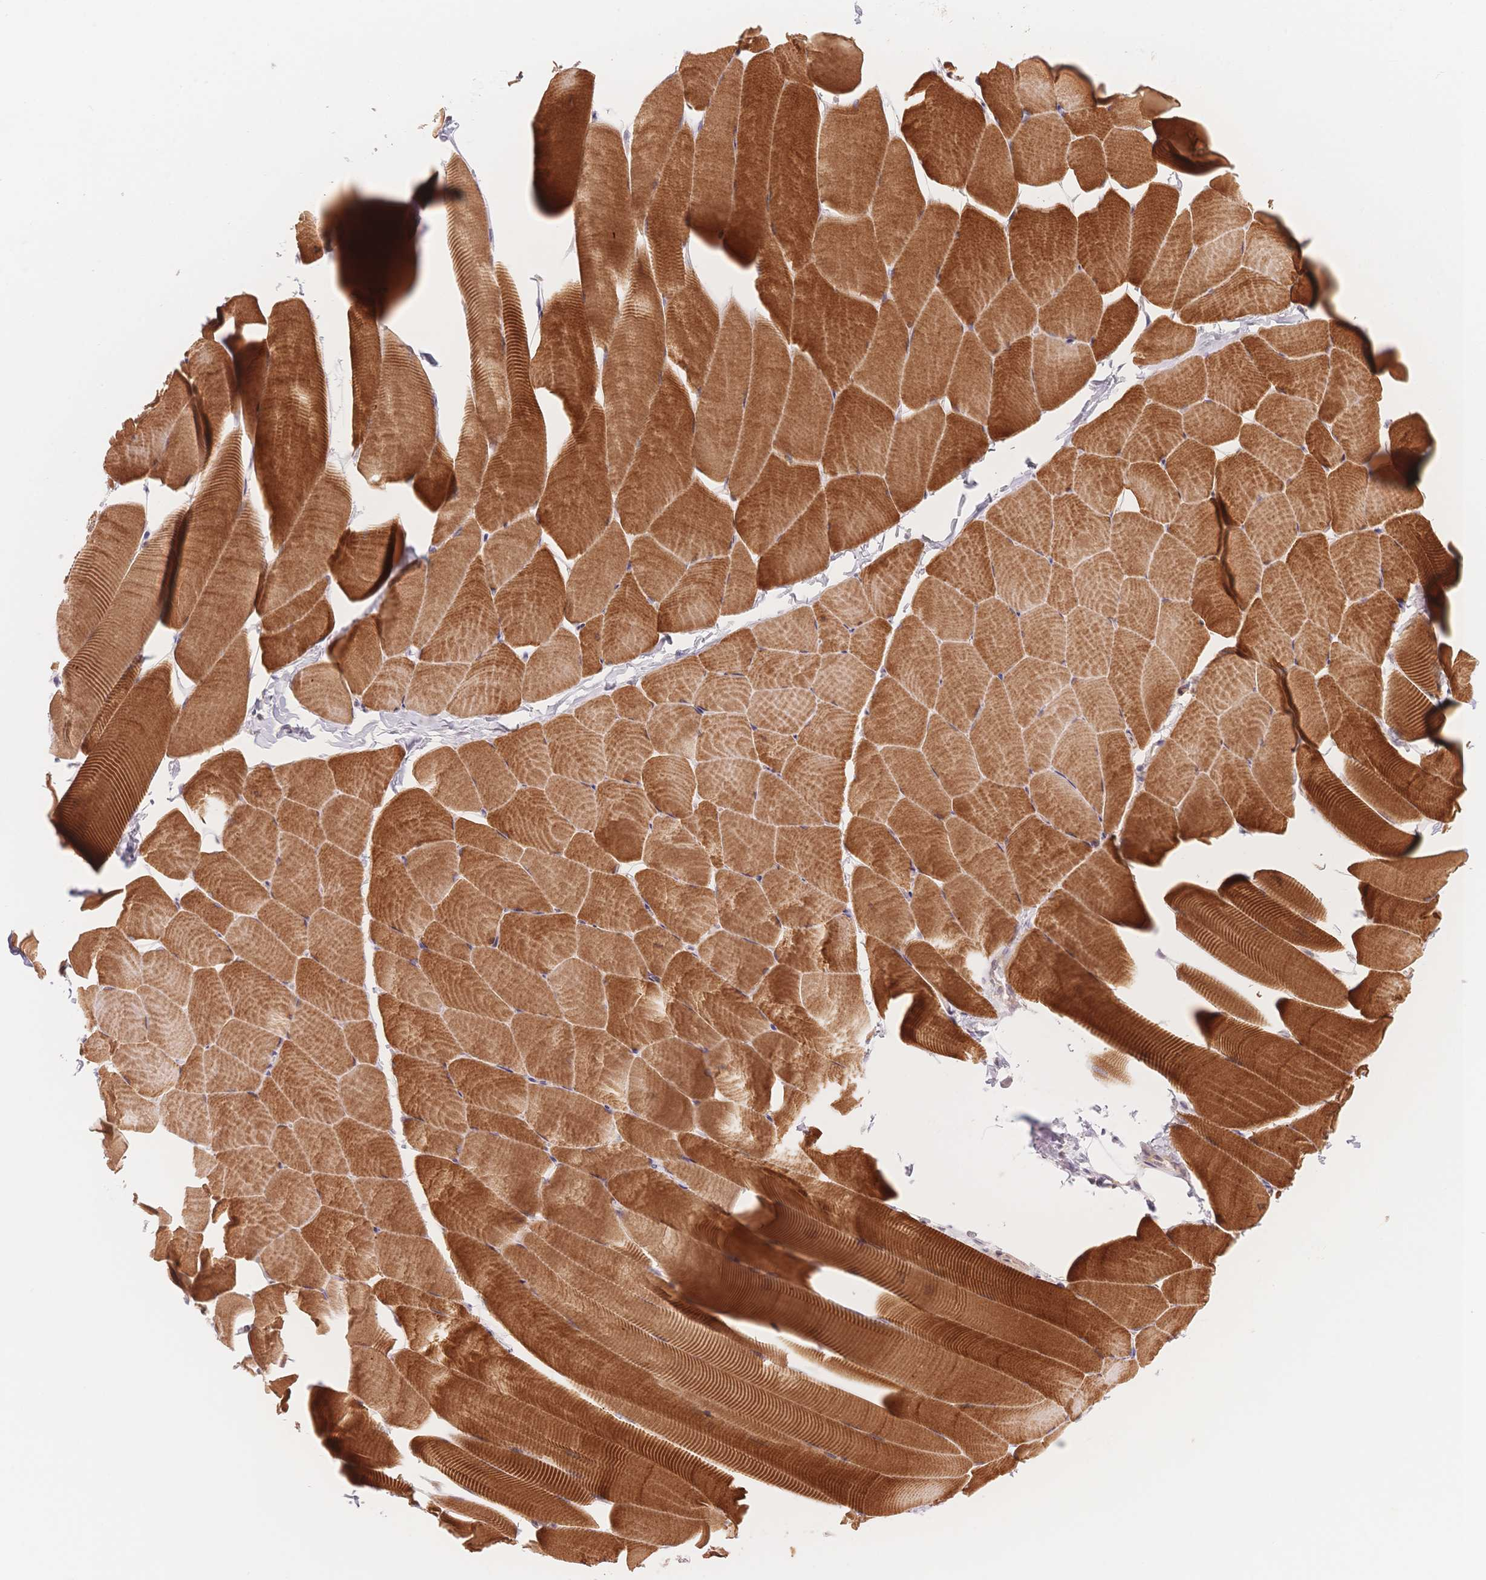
{"staining": {"intensity": "strong", "quantity": ">75%", "location": "cytoplasmic/membranous,nuclear"}, "tissue": "skeletal muscle", "cell_type": "Myocytes", "image_type": "normal", "snomed": [{"axis": "morphology", "description": "Normal tissue, NOS"}, {"axis": "topography", "description": "Skeletal muscle"}], "caption": "Approximately >75% of myocytes in unremarkable skeletal muscle reveal strong cytoplasmic/membranous,nuclear protein staining as visualized by brown immunohistochemical staining.", "gene": "STK39", "patient": {"sex": "male", "age": 25}}